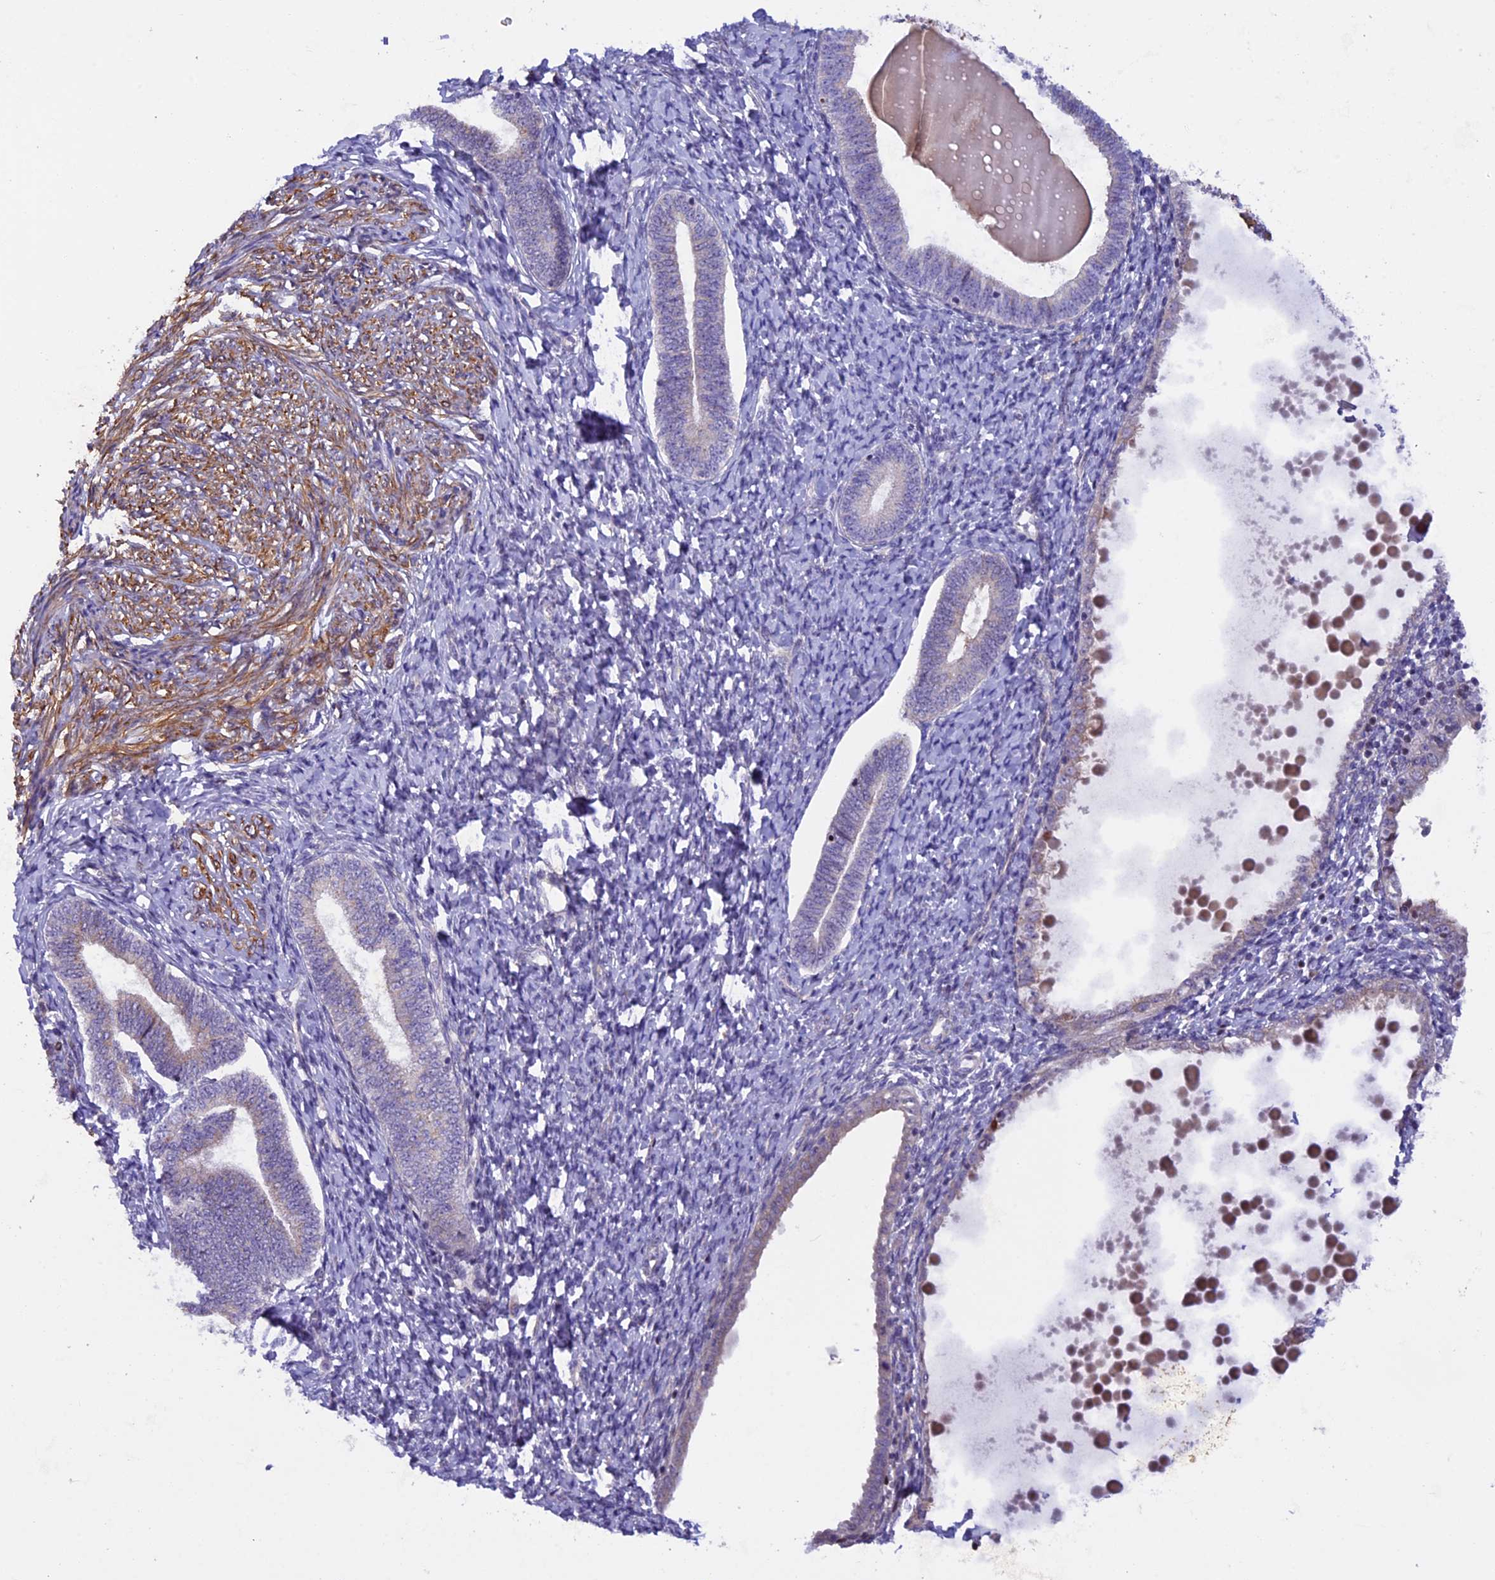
{"staining": {"intensity": "negative", "quantity": "none", "location": "none"}, "tissue": "endometrium", "cell_type": "Cells in endometrial stroma", "image_type": "normal", "snomed": [{"axis": "morphology", "description": "Normal tissue, NOS"}, {"axis": "topography", "description": "Endometrium"}], "caption": "There is no significant positivity in cells in endometrial stroma of endometrium. (Immunohistochemistry (ihc), brightfield microscopy, high magnification).", "gene": "MAN2C1", "patient": {"sex": "female", "age": 72}}